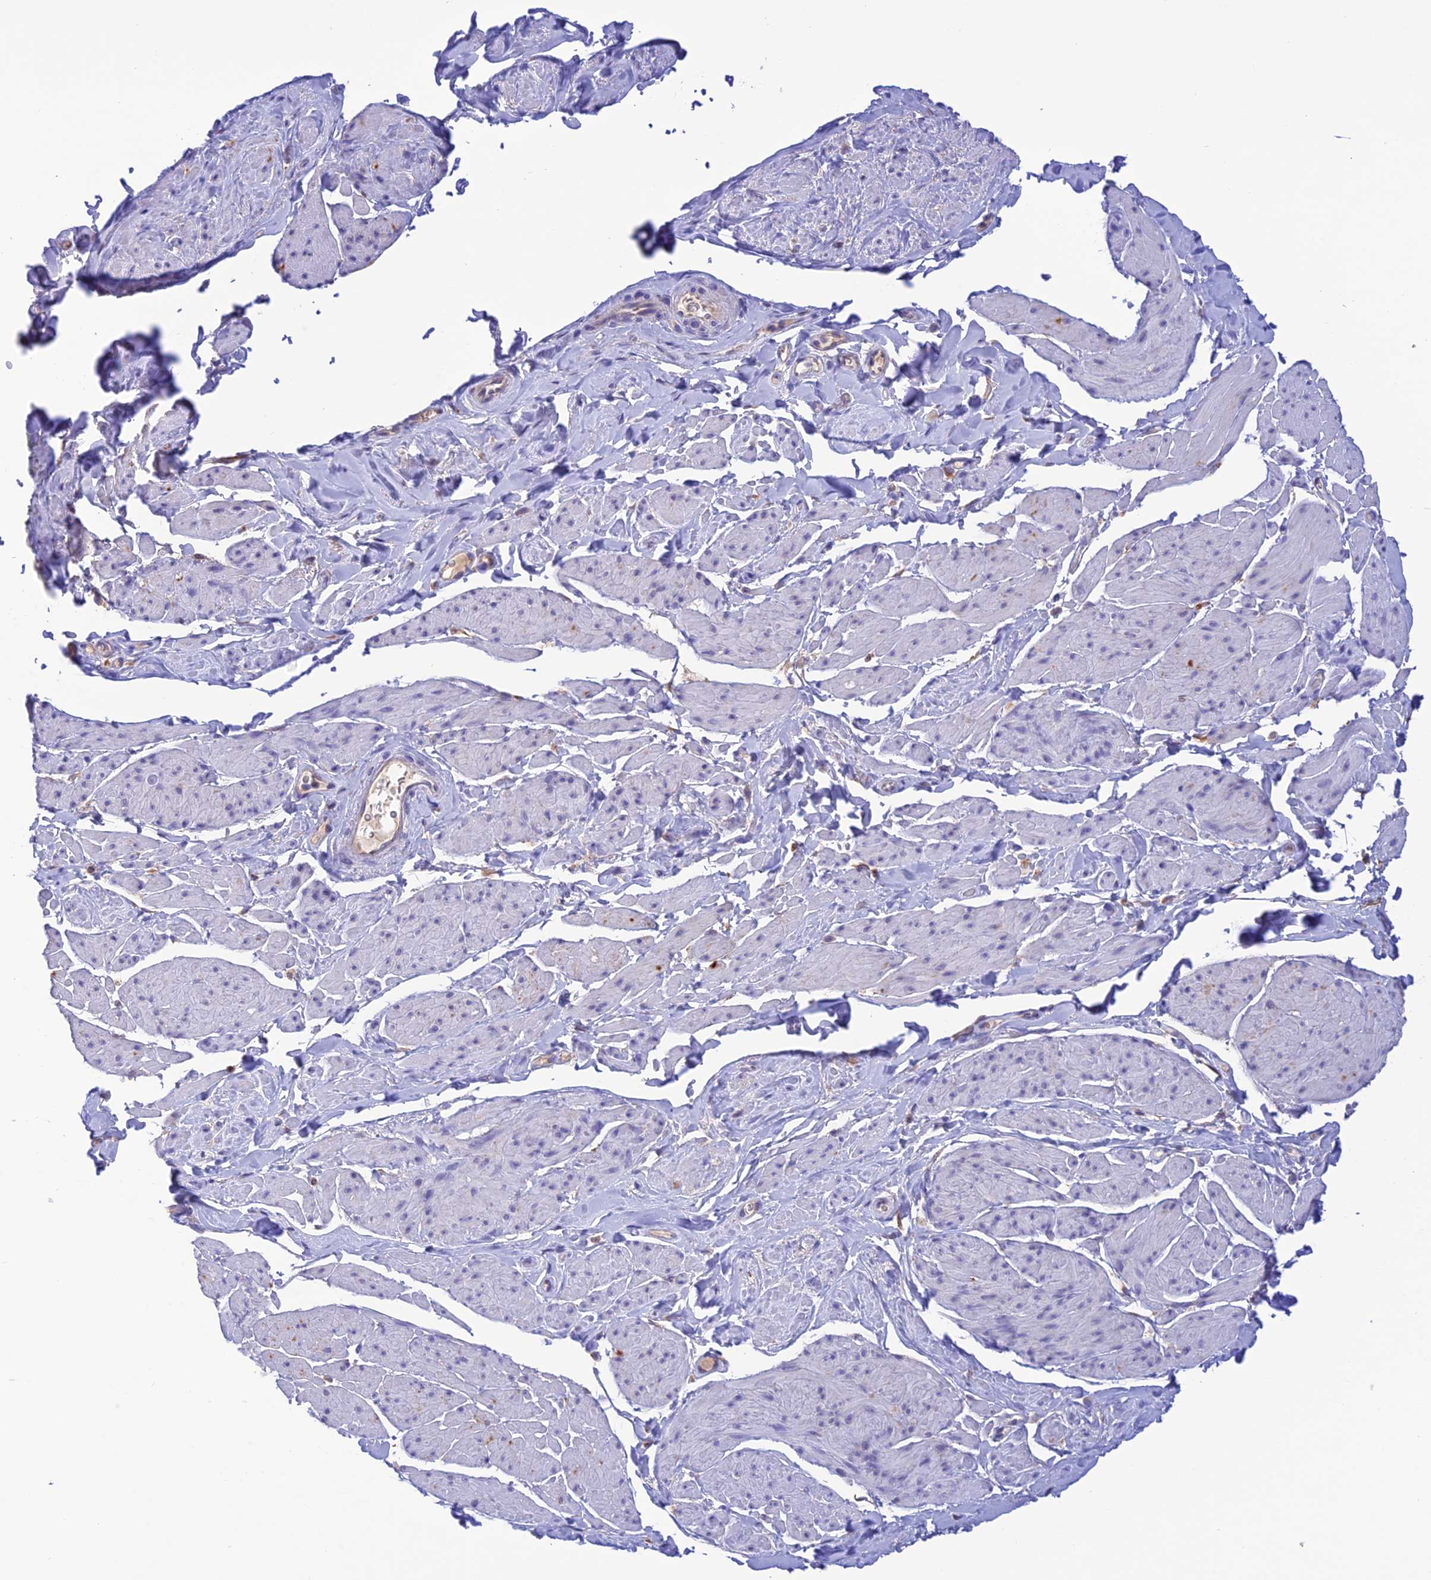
{"staining": {"intensity": "negative", "quantity": "none", "location": "none"}, "tissue": "smooth muscle", "cell_type": "Smooth muscle cells", "image_type": "normal", "snomed": [{"axis": "morphology", "description": "Normal tissue, NOS"}, {"axis": "topography", "description": "Smooth muscle"}, {"axis": "topography", "description": "Peripheral nerve tissue"}], "caption": "An IHC micrograph of benign smooth muscle is shown. There is no staining in smooth muscle cells of smooth muscle. Brightfield microscopy of immunohistochemistry (IHC) stained with DAB (3,3'-diaminobenzidine) (brown) and hematoxylin (blue), captured at high magnification.", "gene": "ENSG00000255439", "patient": {"sex": "male", "age": 69}}